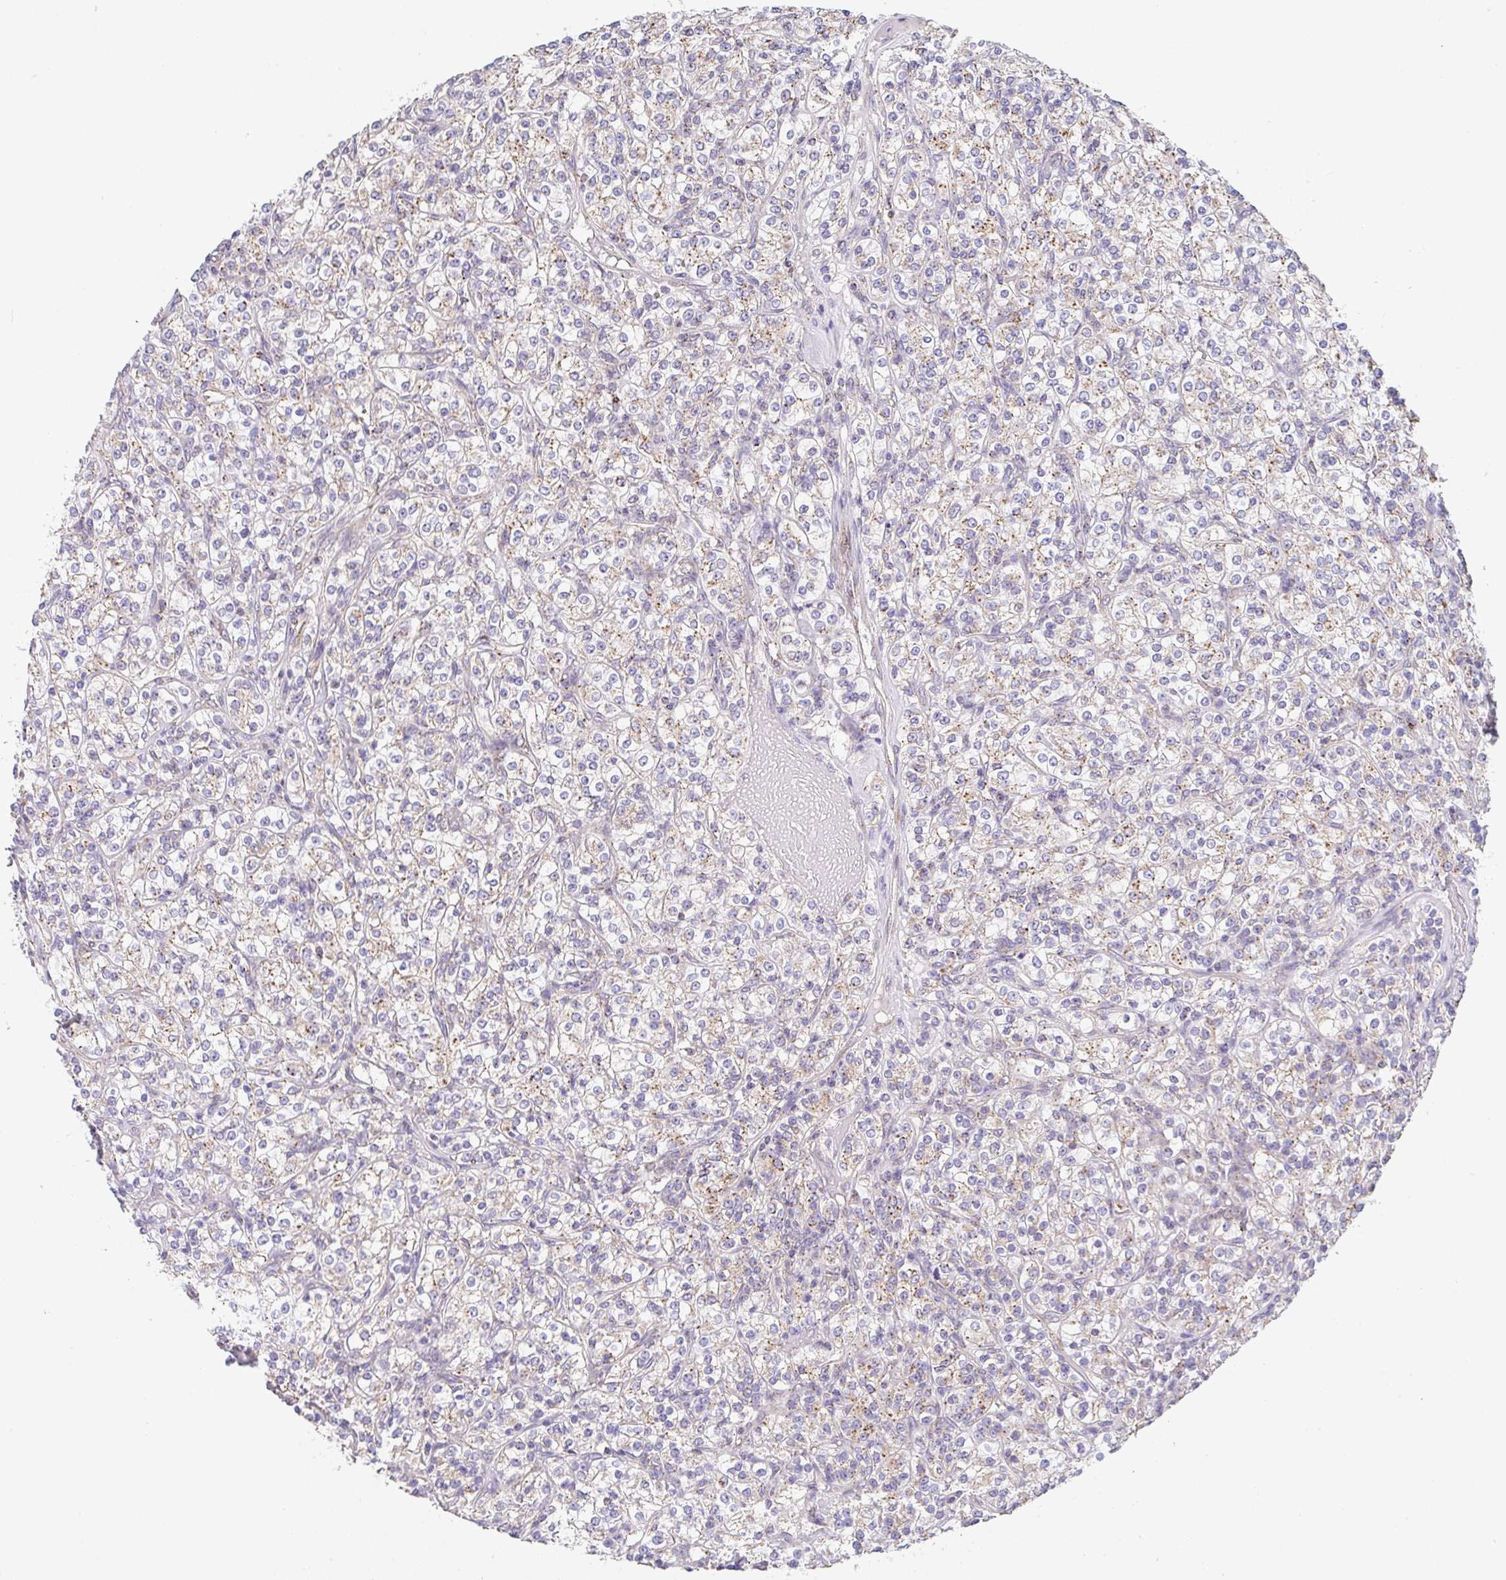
{"staining": {"intensity": "weak", "quantity": ">75%", "location": "cytoplasmic/membranous"}, "tissue": "renal cancer", "cell_type": "Tumor cells", "image_type": "cancer", "snomed": [{"axis": "morphology", "description": "Adenocarcinoma, NOS"}, {"axis": "topography", "description": "Kidney"}], "caption": "IHC of renal cancer exhibits low levels of weak cytoplasmic/membranous expression in about >75% of tumor cells. (DAB IHC, brown staining for protein, blue staining for nuclei).", "gene": "PROSER3", "patient": {"sex": "male", "age": 77}}